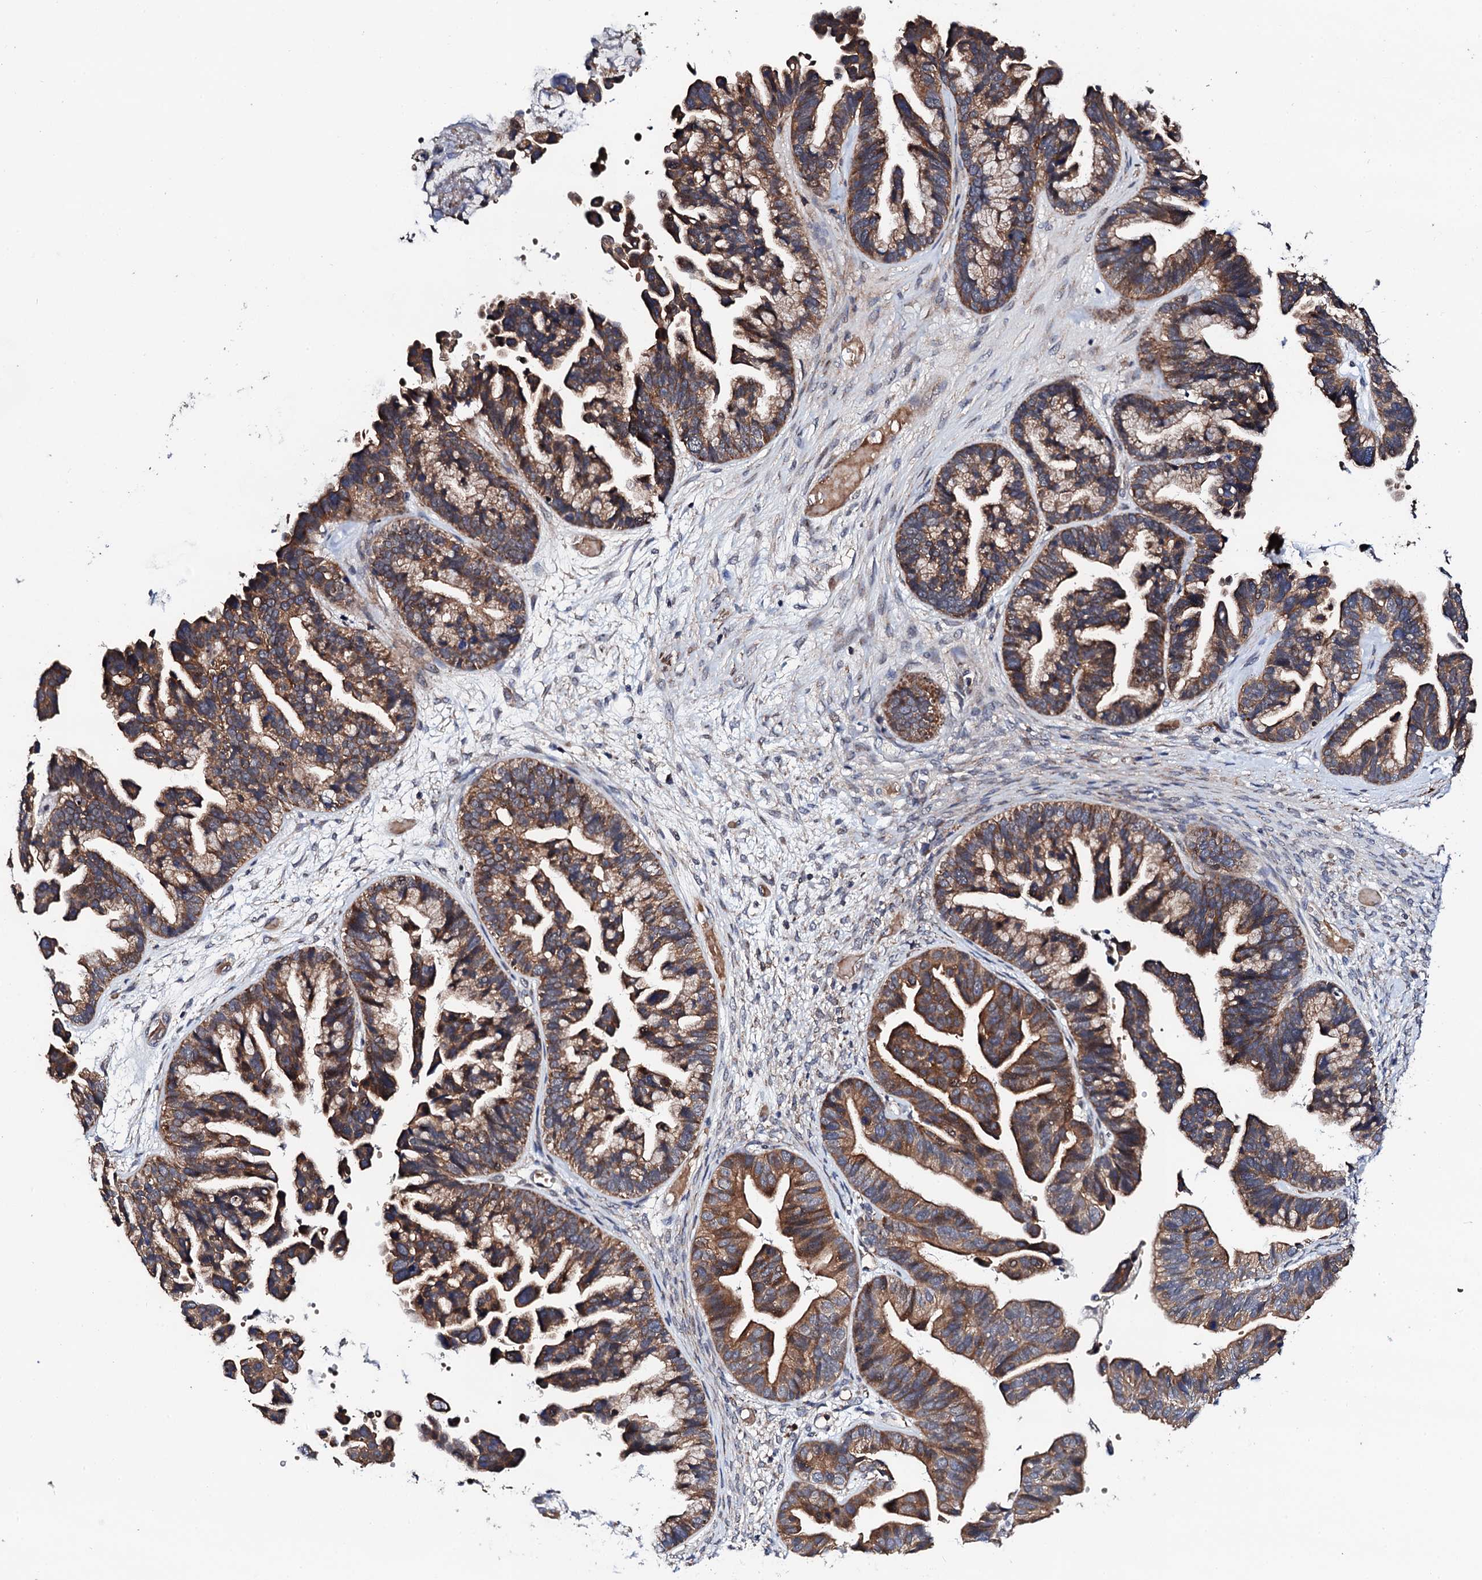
{"staining": {"intensity": "moderate", "quantity": ">75%", "location": "cytoplasmic/membranous"}, "tissue": "ovarian cancer", "cell_type": "Tumor cells", "image_type": "cancer", "snomed": [{"axis": "morphology", "description": "Cystadenocarcinoma, serous, NOS"}, {"axis": "topography", "description": "Ovary"}], "caption": "IHC micrograph of human ovarian cancer (serous cystadenocarcinoma) stained for a protein (brown), which exhibits medium levels of moderate cytoplasmic/membranous expression in about >75% of tumor cells.", "gene": "COG4", "patient": {"sex": "female", "age": 56}}